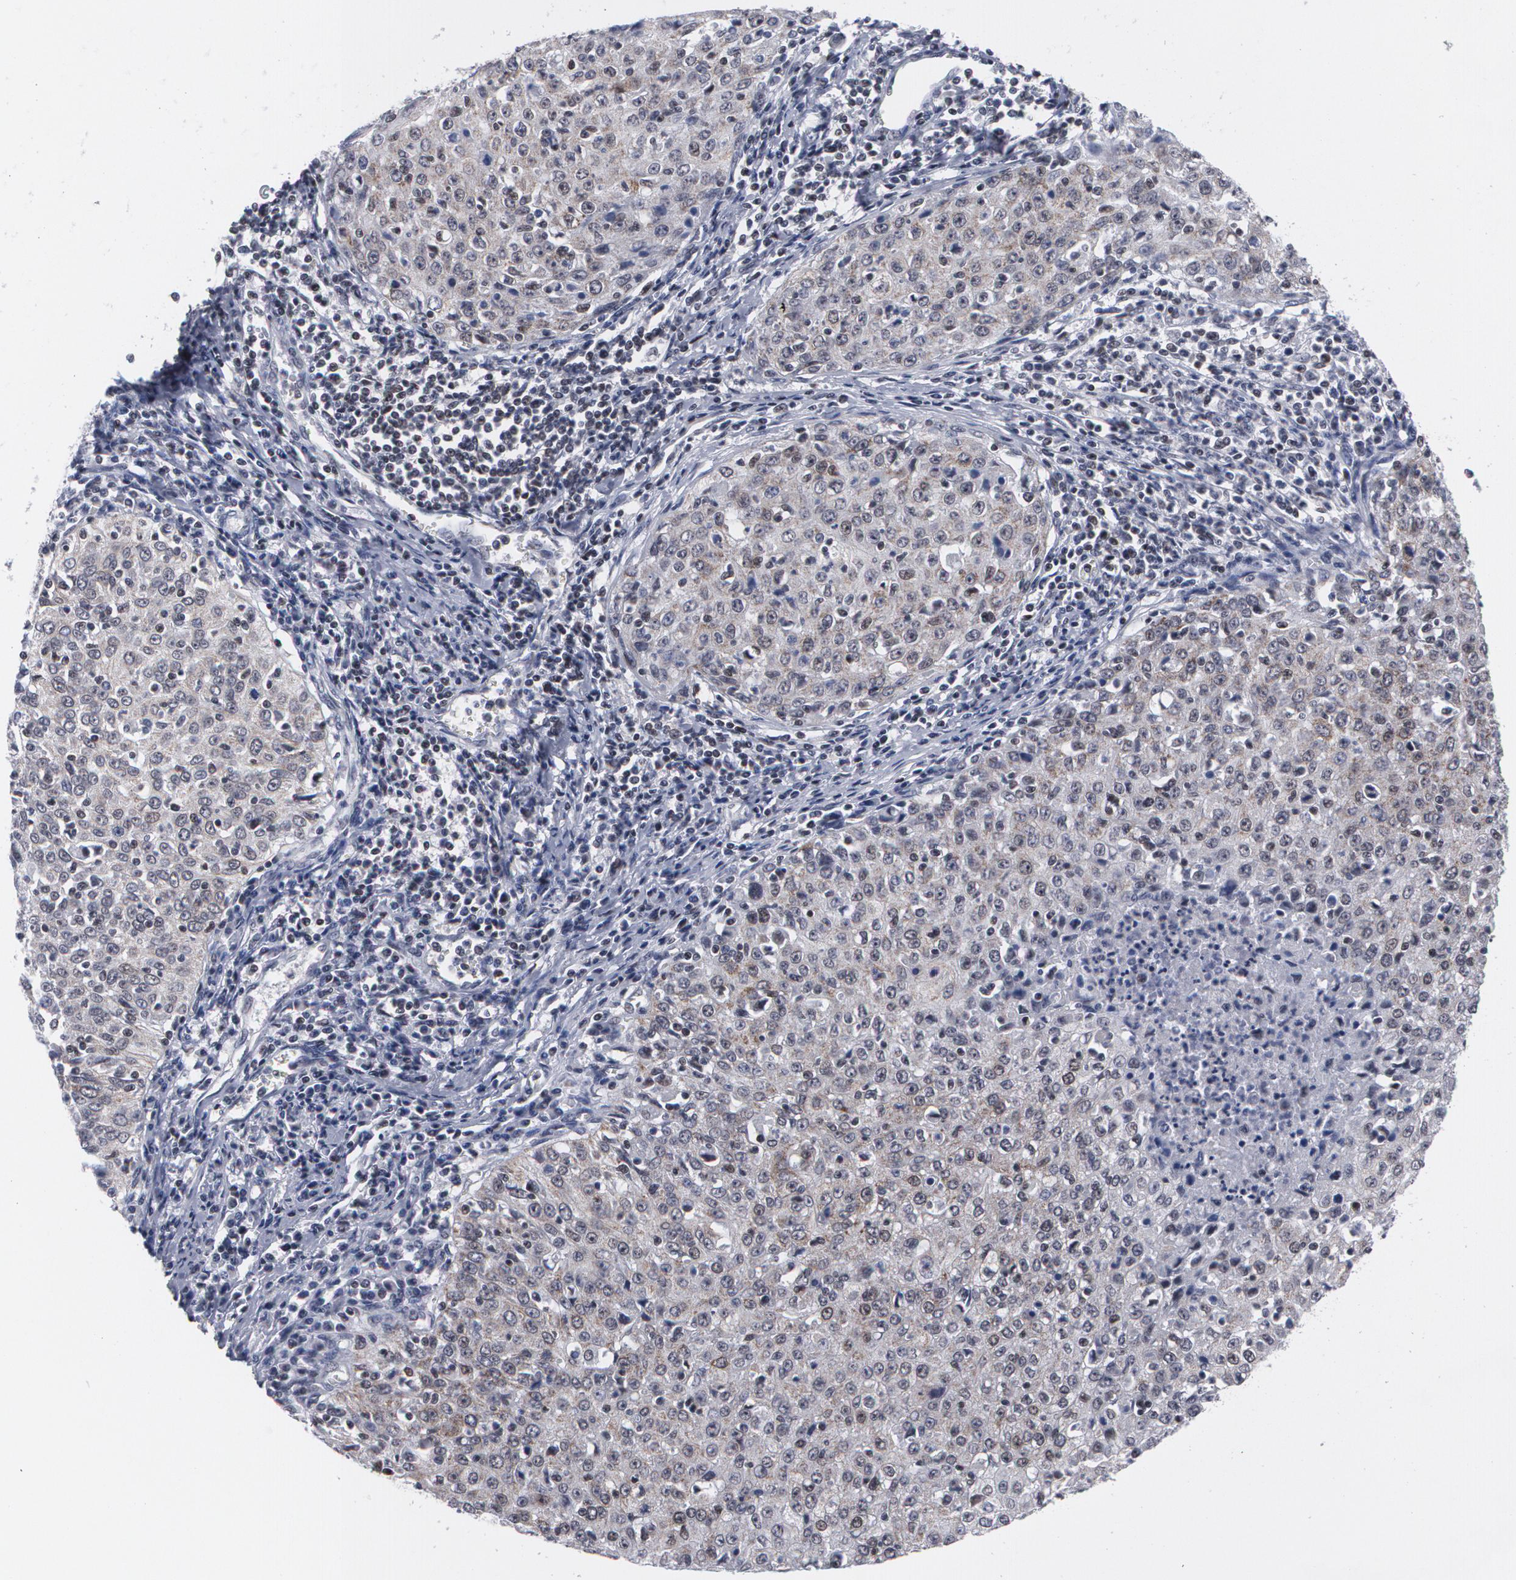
{"staining": {"intensity": "moderate", "quantity": "25%-75%", "location": "cytoplasmic/membranous"}, "tissue": "cervical cancer", "cell_type": "Tumor cells", "image_type": "cancer", "snomed": [{"axis": "morphology", "description": "Squamous cell carcinoma, NOS"}, {"axis": "topography", "description": "Cervix"}], "caption": "Immunohistochemistry photomicrograph of human squamous cell carcinoma (cervical) stained for a protein (brown), which displays medium levels of moderate cytoplasmic/membranous expression in approximately 25%-75% of tumor cells.", "gene": "MCL1", "patient": {"sex": "female", "age": 27}}